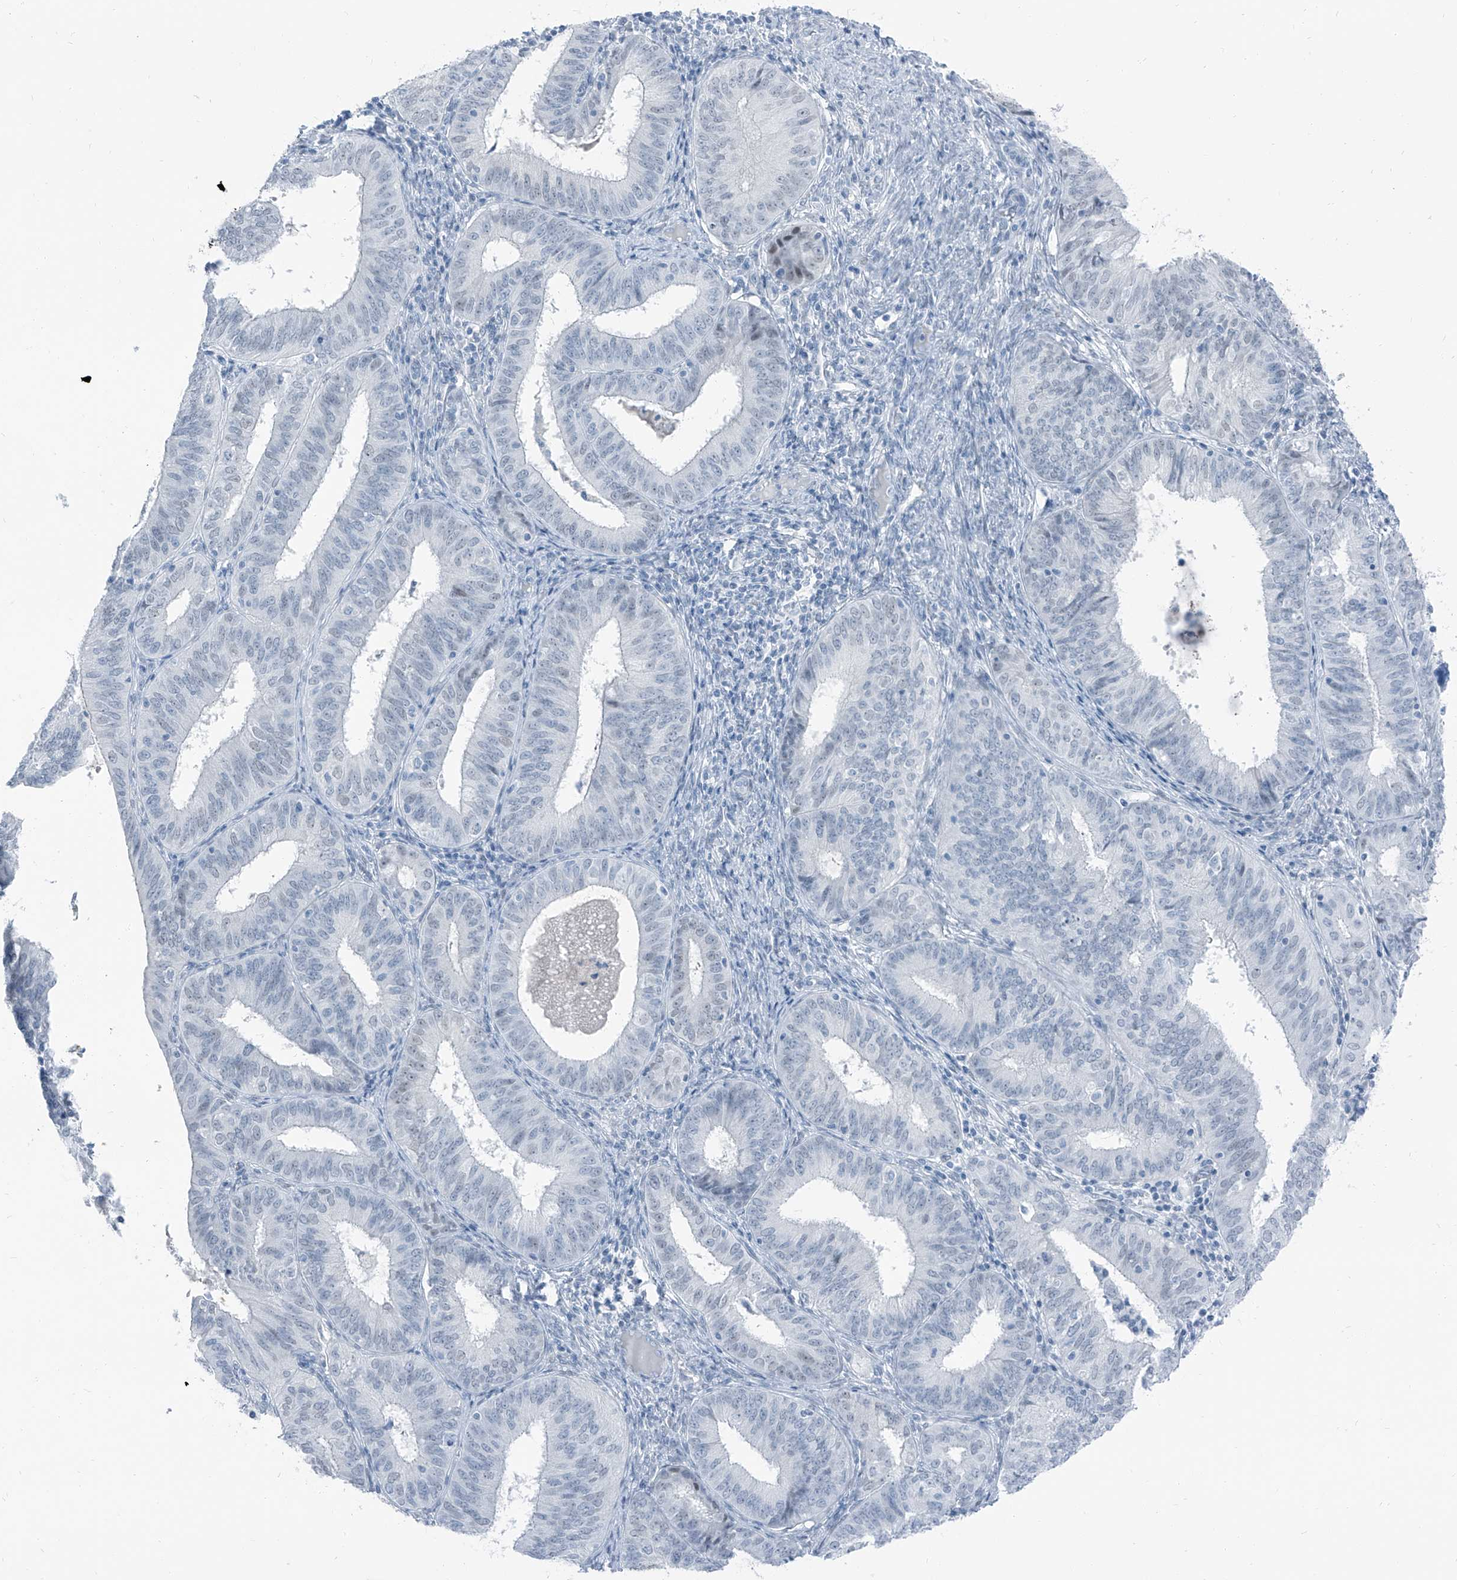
{"staining": {"intensity": "negative", "quantity": "none", "location": "none"}, "tissue": "endometrial cancer", "cell_type": "Tumor cells", "image_type": "cancer", "snomed": [{"axis": "morphology", "description": "Adenocarcinoma, NOS"}, {"axis": "topography", "description": "Endometrium"}], "caption": "High power microscopy photomicrograph of an immunohistochemistry image of endometrial cancer (adenocarcinoma), revealing no significant staining in tumor cells.", "gene": "RGN", "patient": {"sex": "female", "age": 51}}